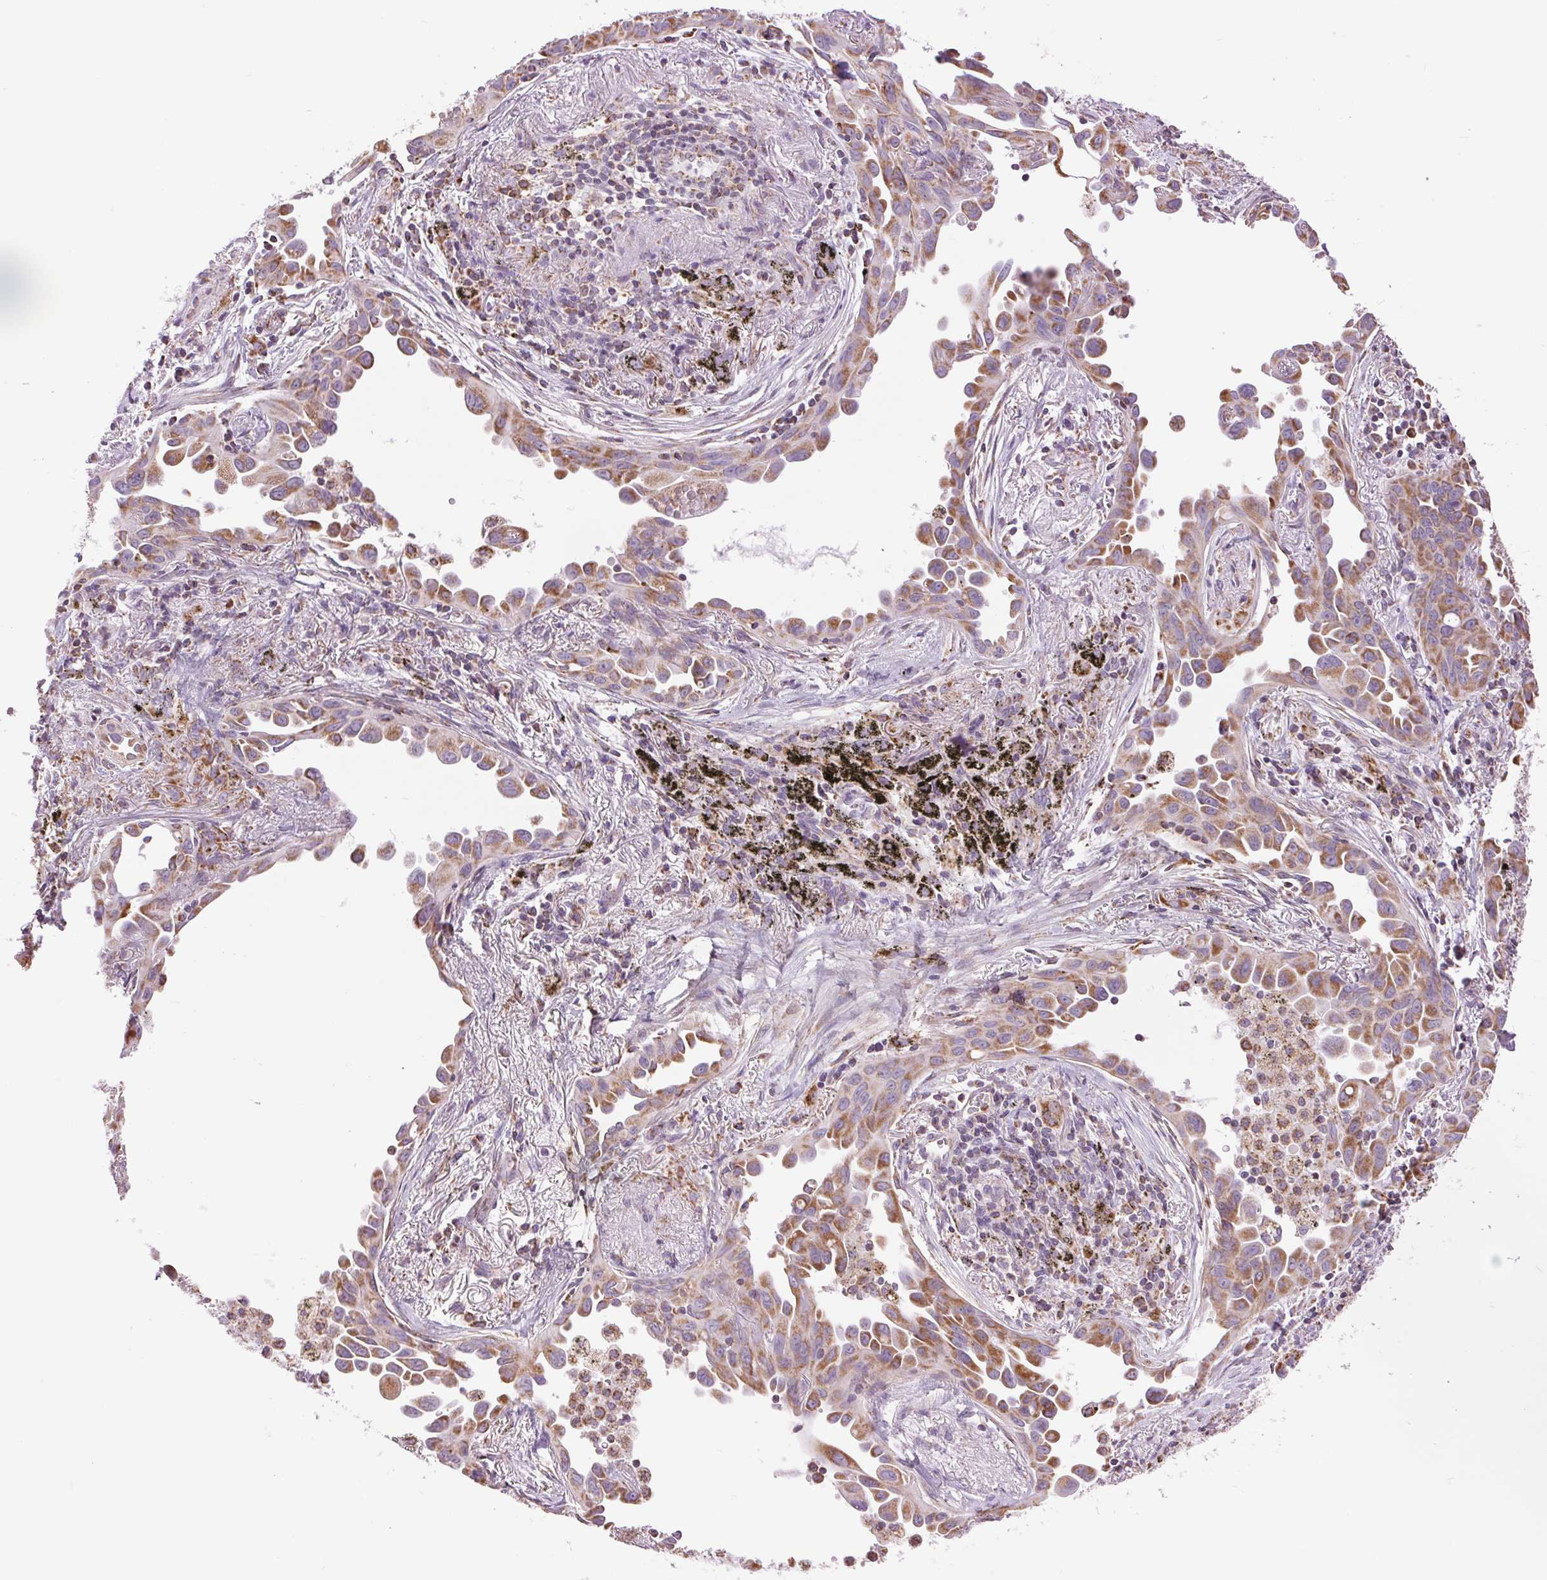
{"staining": {"intensity": "moderate", "quantity": ">75%", "location": "cytoplasmic/membranous"}, "tissue": "lung cancer", "cell_type": "Tumor cells", "image_type": "cancer", "snomed": [{"axis": "morphology", "description": "Adenocarcinoma, NOS"}, {"axis": "topography", "description": "Lung"}], "caption": "Brown immunohistochemical staining in lung cancer (adenocarcinoma) reveals moderate cytoplasmic/membranous staining in about >75% of tumor cells.", "gene": "ATP5PB", "patient": {"sex": "male", "age": 68}}